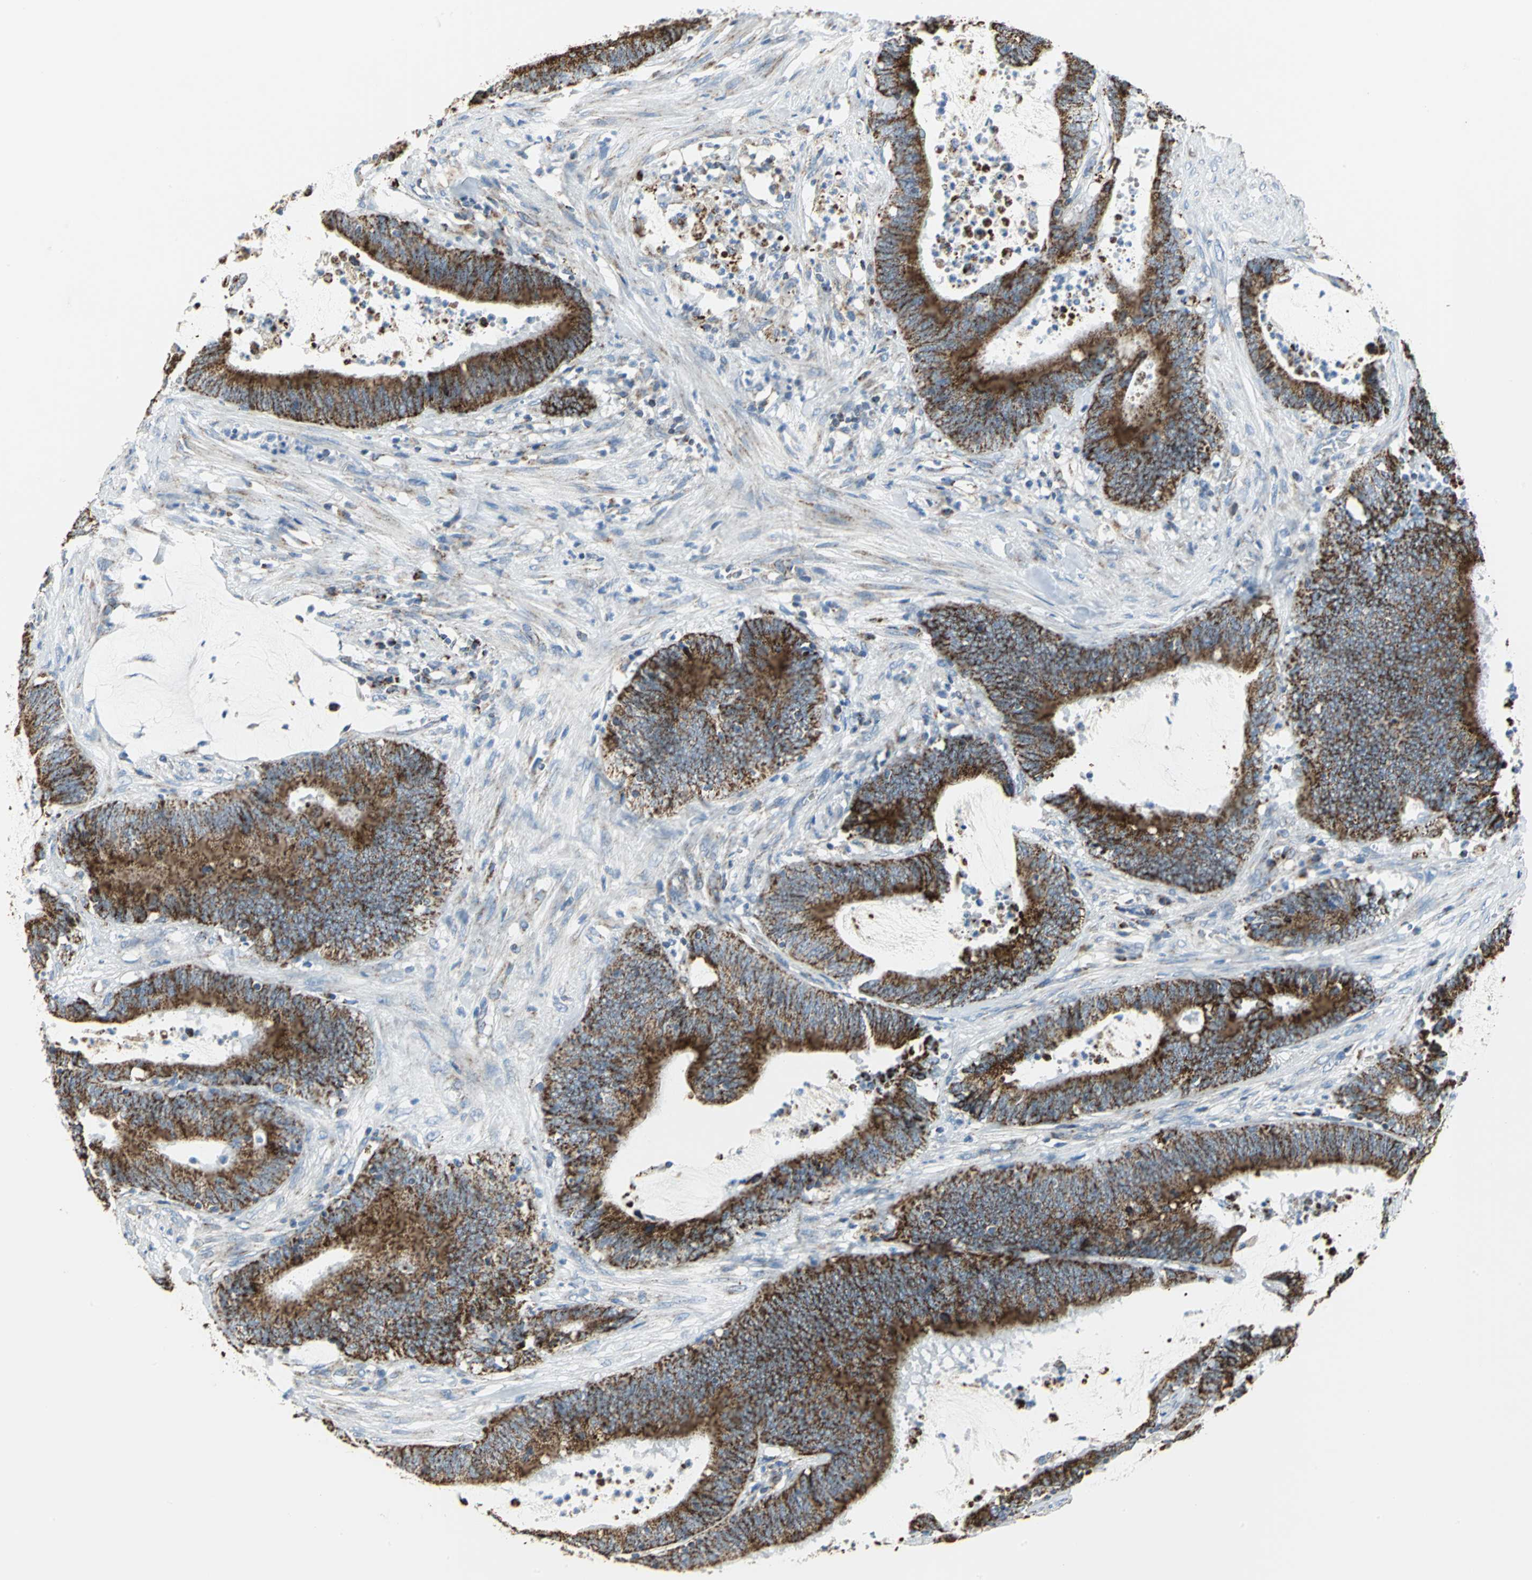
{"staining": {"intensity": "strong", "quantity": ">75%", "location": "cytoplasmic/membranous"}, "tissue": "colorectal cancer", "cell_type": "Tumor cells", "image_type": "cancer", "snomed": [{"axis": "morphology", "description": "Adenocarcinoma, NOS"}, {"axis": "topography", "description": "Rectum"}], "caption": "IHC micrograph of human colorectal adenocarcinoma stained for a protein (brown), which exhibits high levels of strong cytoplasmic/membranous expression in about >75% of tumor cells.", "gene": "NTRK1", "patient": {"sex": "female", "age": 66}}